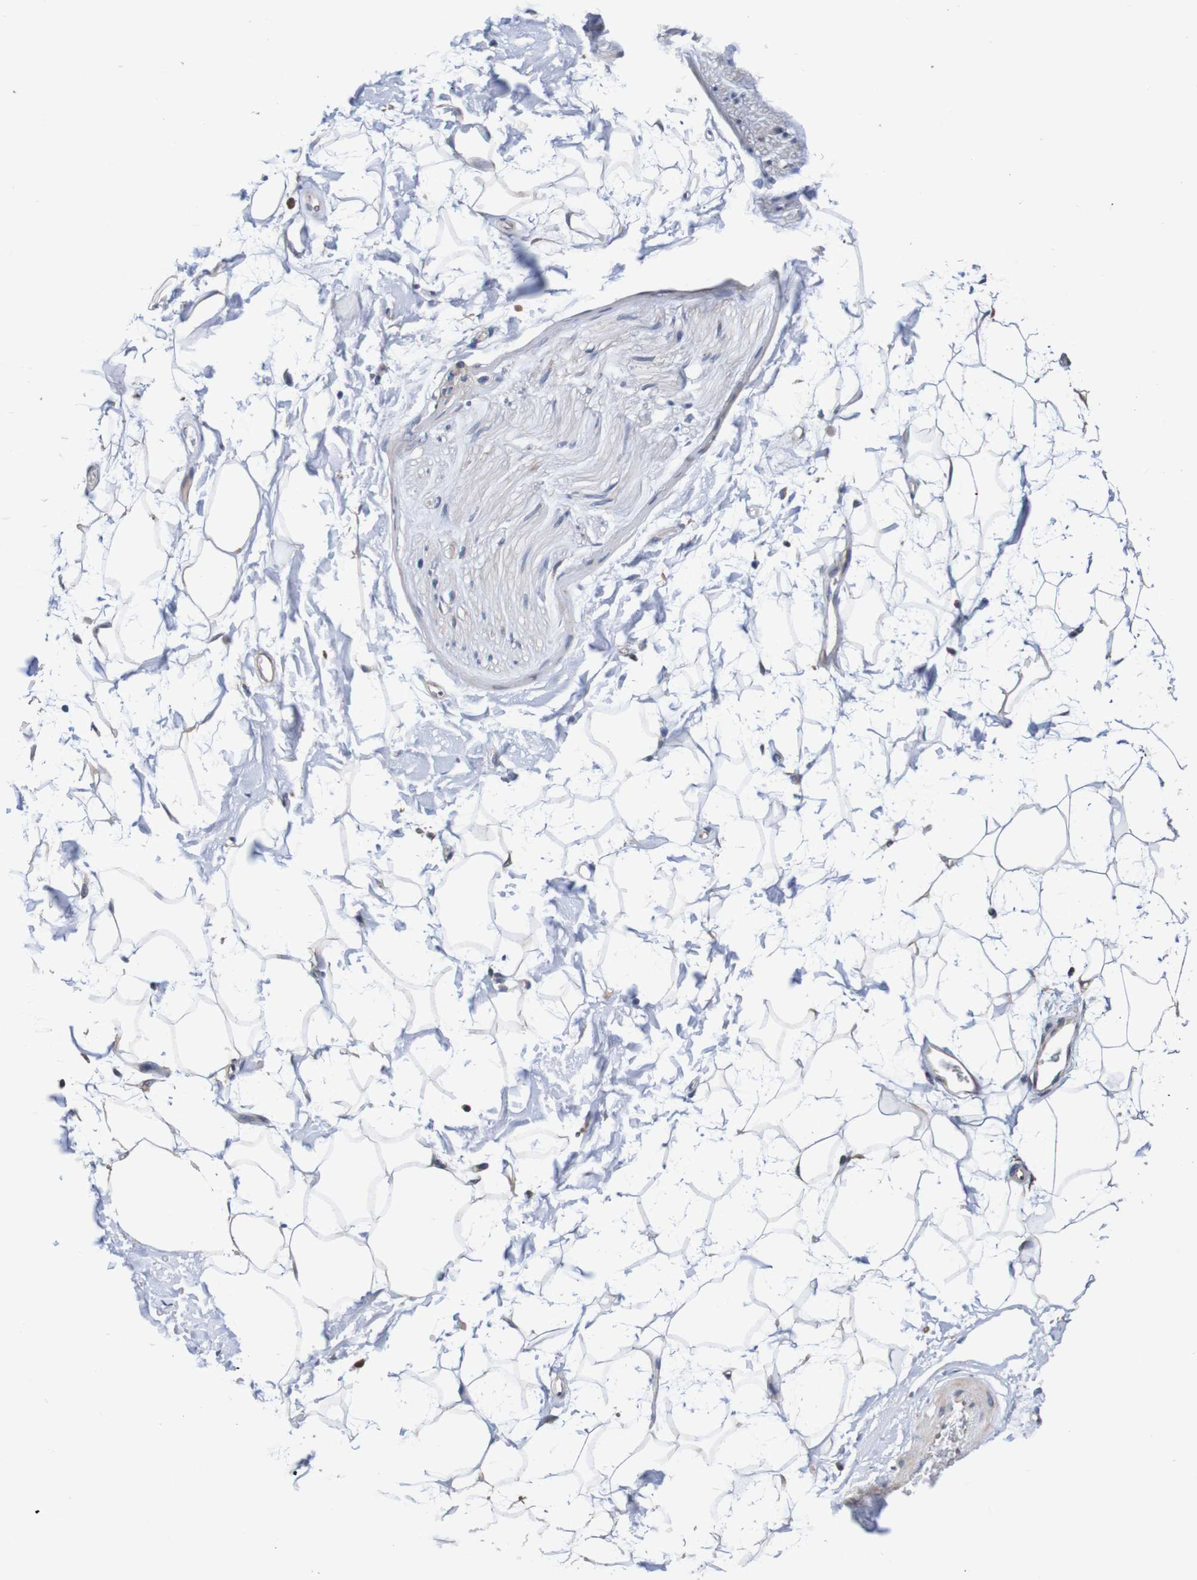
{"staining": {"intensity": "negative", "quantity": "none", "location": "none"}, "tissue": "adipose tissue", "cell_type": "Adipocytes", "image_type": "normal", "snomed": [{"axis": "morphology", "description": "Normal tissue, NOS"}, {"axis": "topography", "description": "Soft tissue"}], "caption": "Histopathology image shows no significant protein staining in adipocytes of normal adipose tissue. The staining was performed using DAB to visualize the protein expression in brown, while the nuclei were stained in blue with hematoxylin (Magnification: 20x).", "gene": "FIBP", "patient": {"sex": "male", "age": 72}}